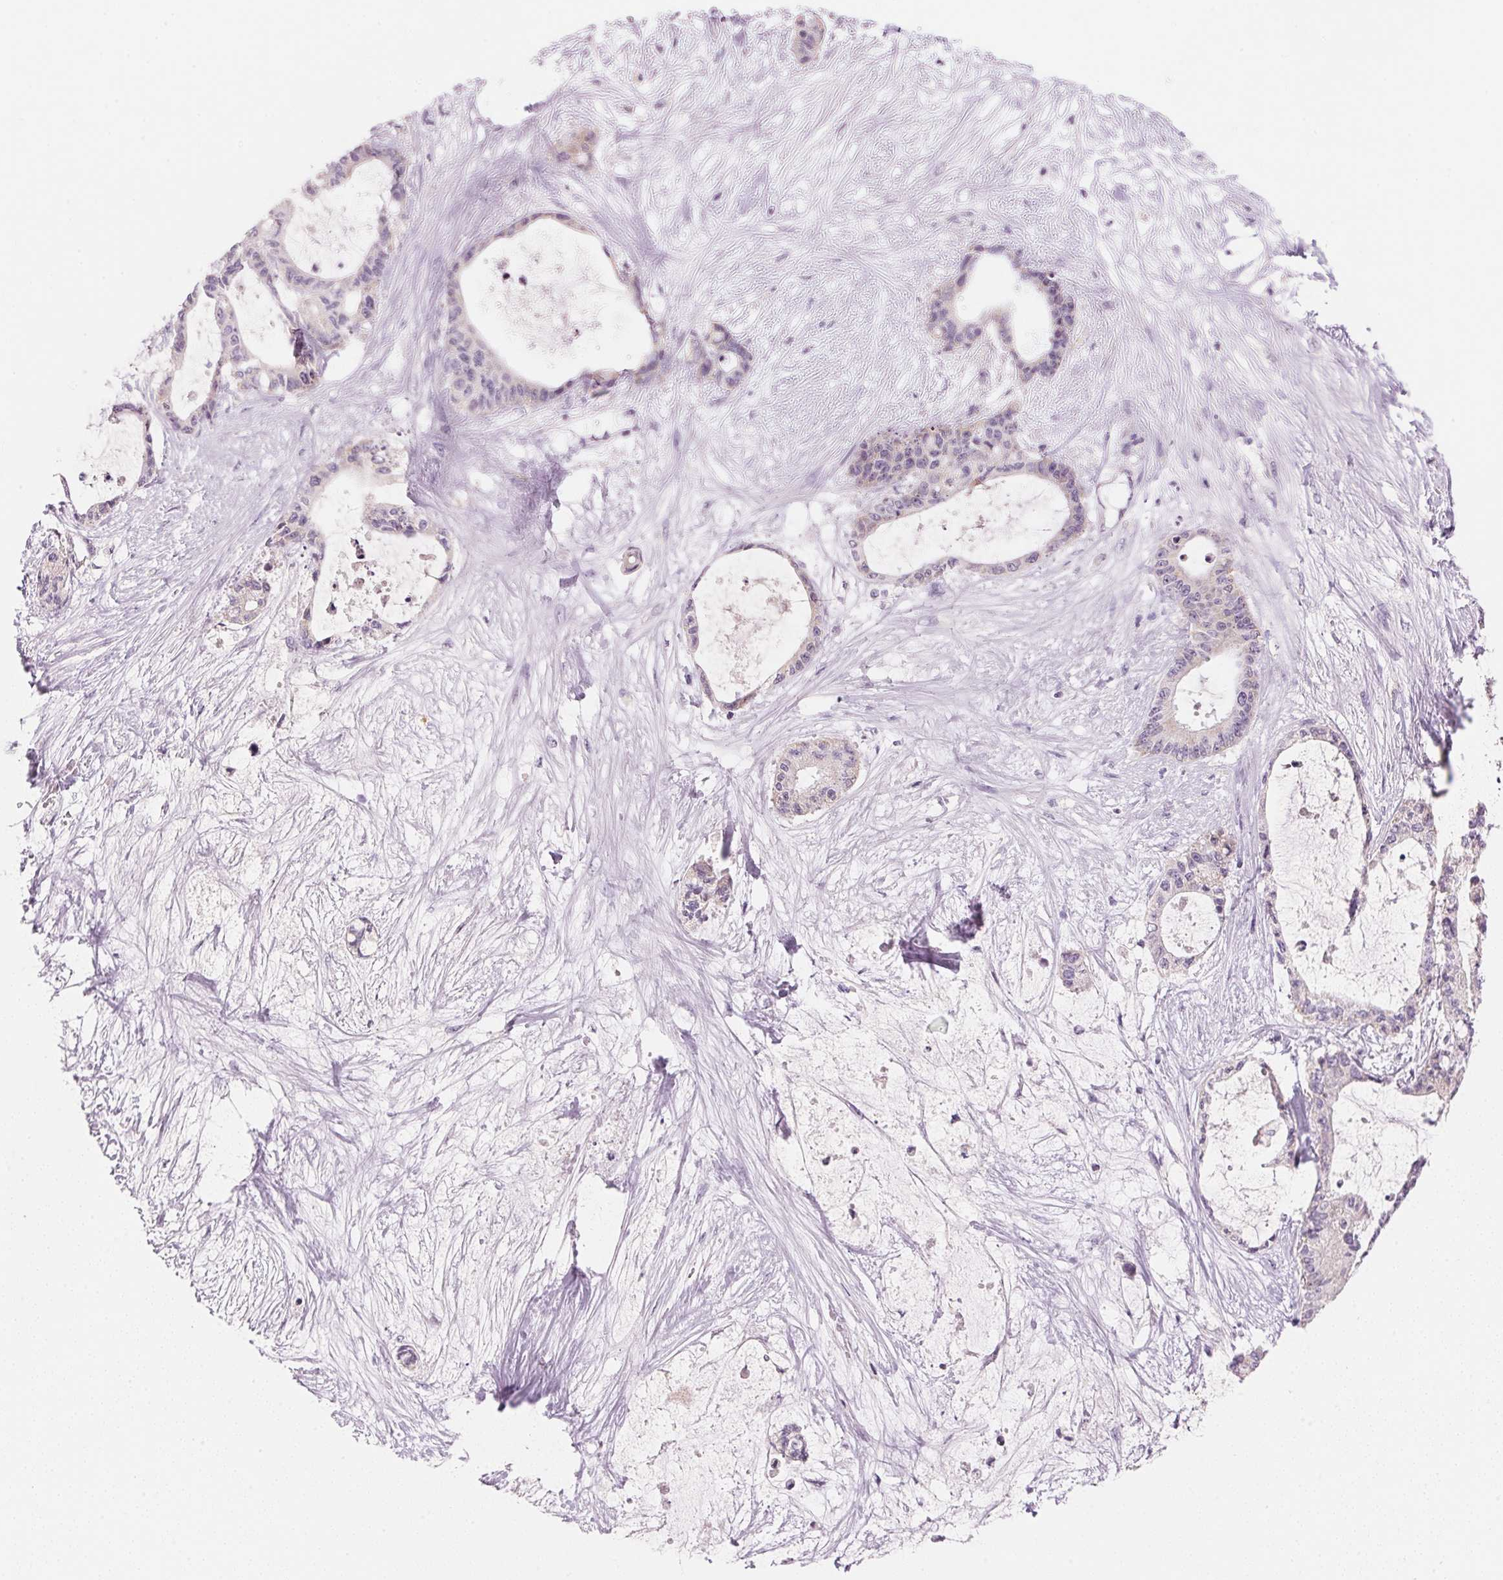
{"staining": {"intensity": "negative", "quantity": "none", "location": "none"}, "tissue": "liver cancer", "cell_type": "Tumor cells", "image_type": "cancer", "snomed": [{"axis": "morphology", "description": "Normal tissue, NOS"}, {"axis": "morphology", "description": "Cholangiocarcinoma"}, {"axis": "topography", "description": "Liver"}, {"axis": "topography", "description": "Peripheral nerve tissue"}], "caption": "Immunohistochemistry (IHC) of liver cancer (cholangiocarcinoma) exhibits no expression in tumor cells.", "gene": "CYP11B1", "patient": {"sex": "female", "age": 73}}